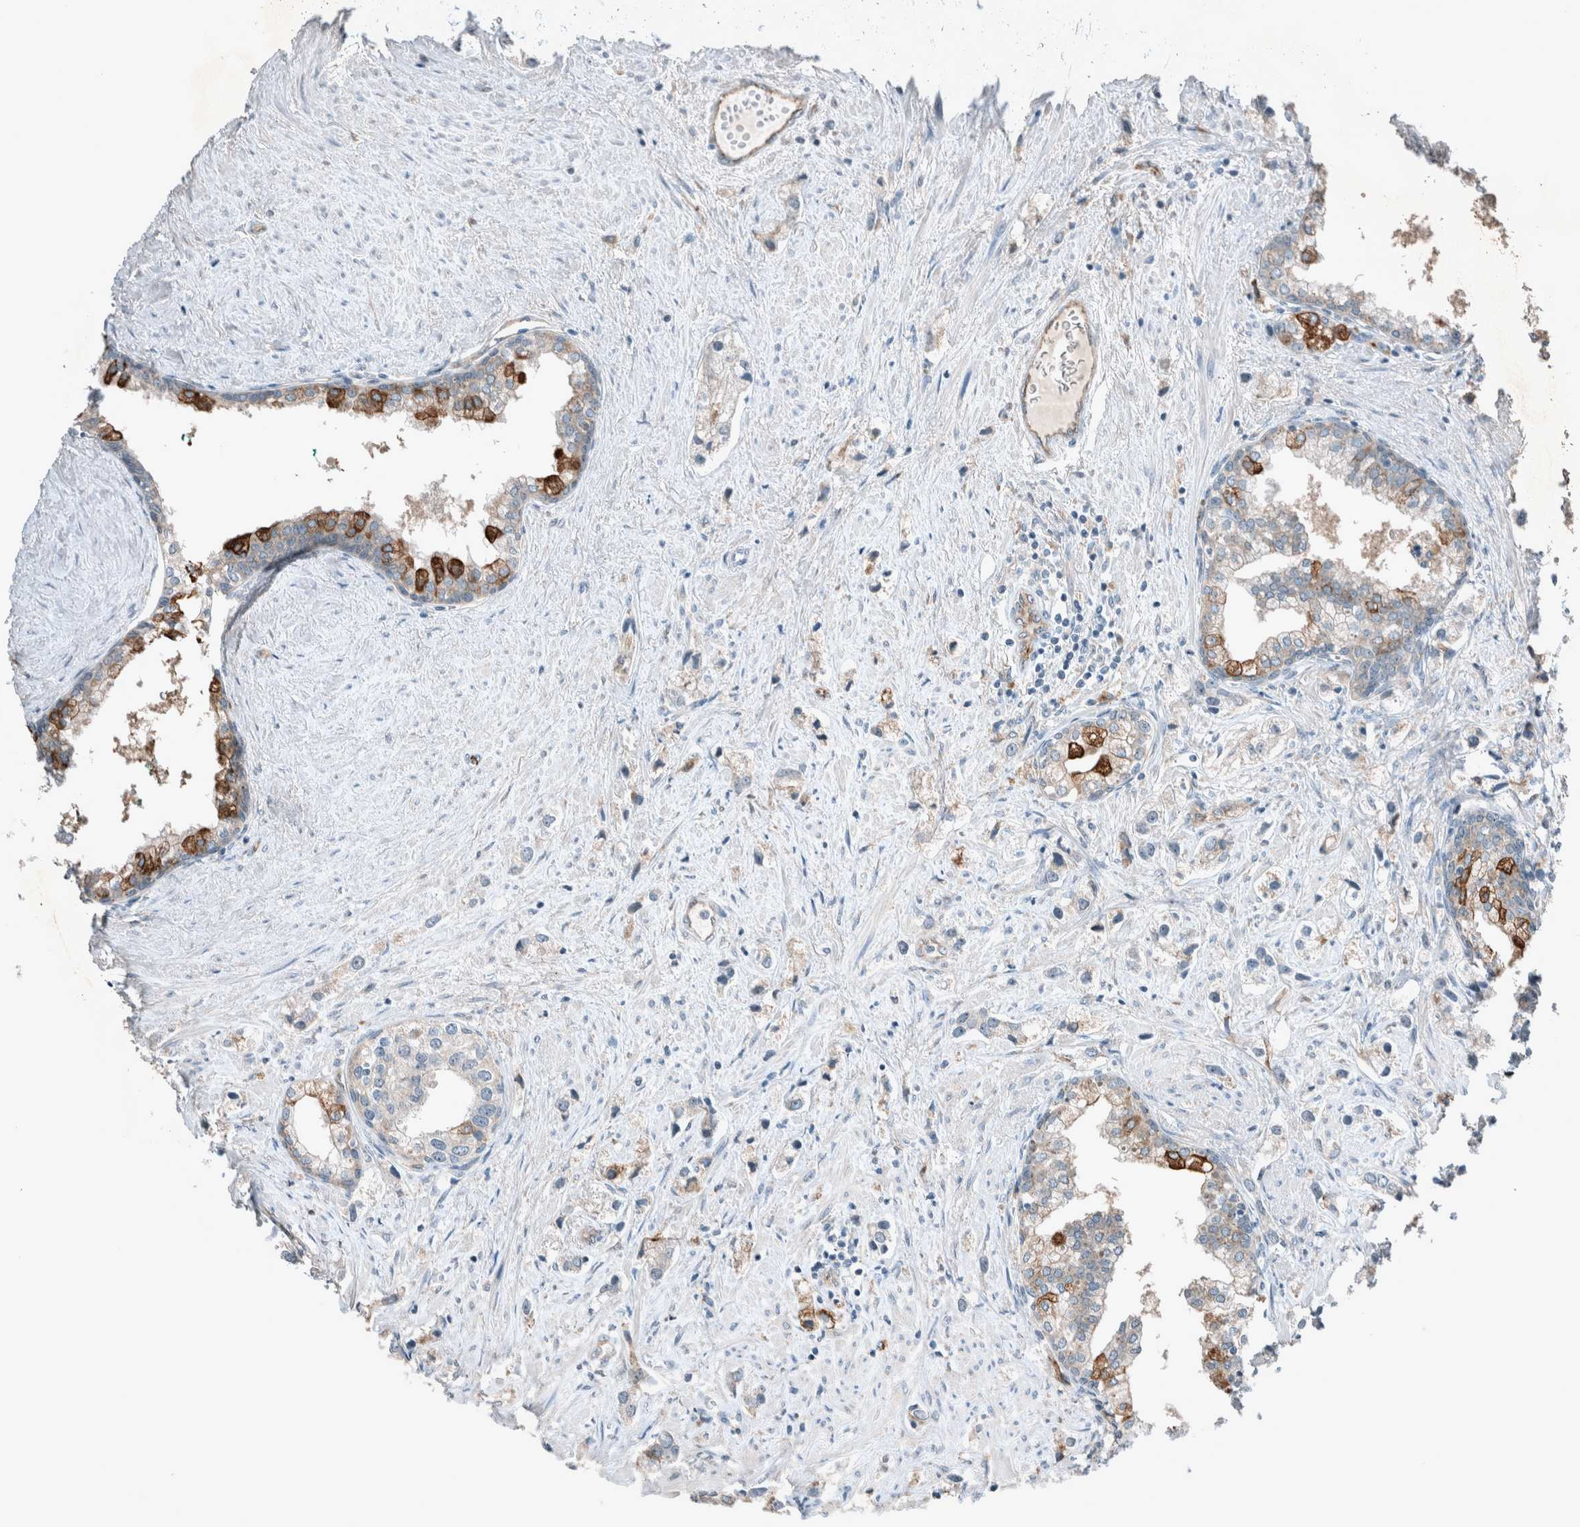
{"staining": {"intensity": "strong", "quantity": "<25%", "location": "cytoplasmic/membranous"}, "tissue": "prostate cancer", "cell_type": "Tumor cells", "image_type": "cancer", "snomed": [{"axis": "morphology", "description": "Adenocarcinoma, High grade"}, {"axis": "topography", "description": "Prostate"}], "caption": "Prostate cancer stained with a protein marker displays strong staining in tumor cells.", "gene": "RALGDS", "patient": {"sex": "male", "age": 66}}